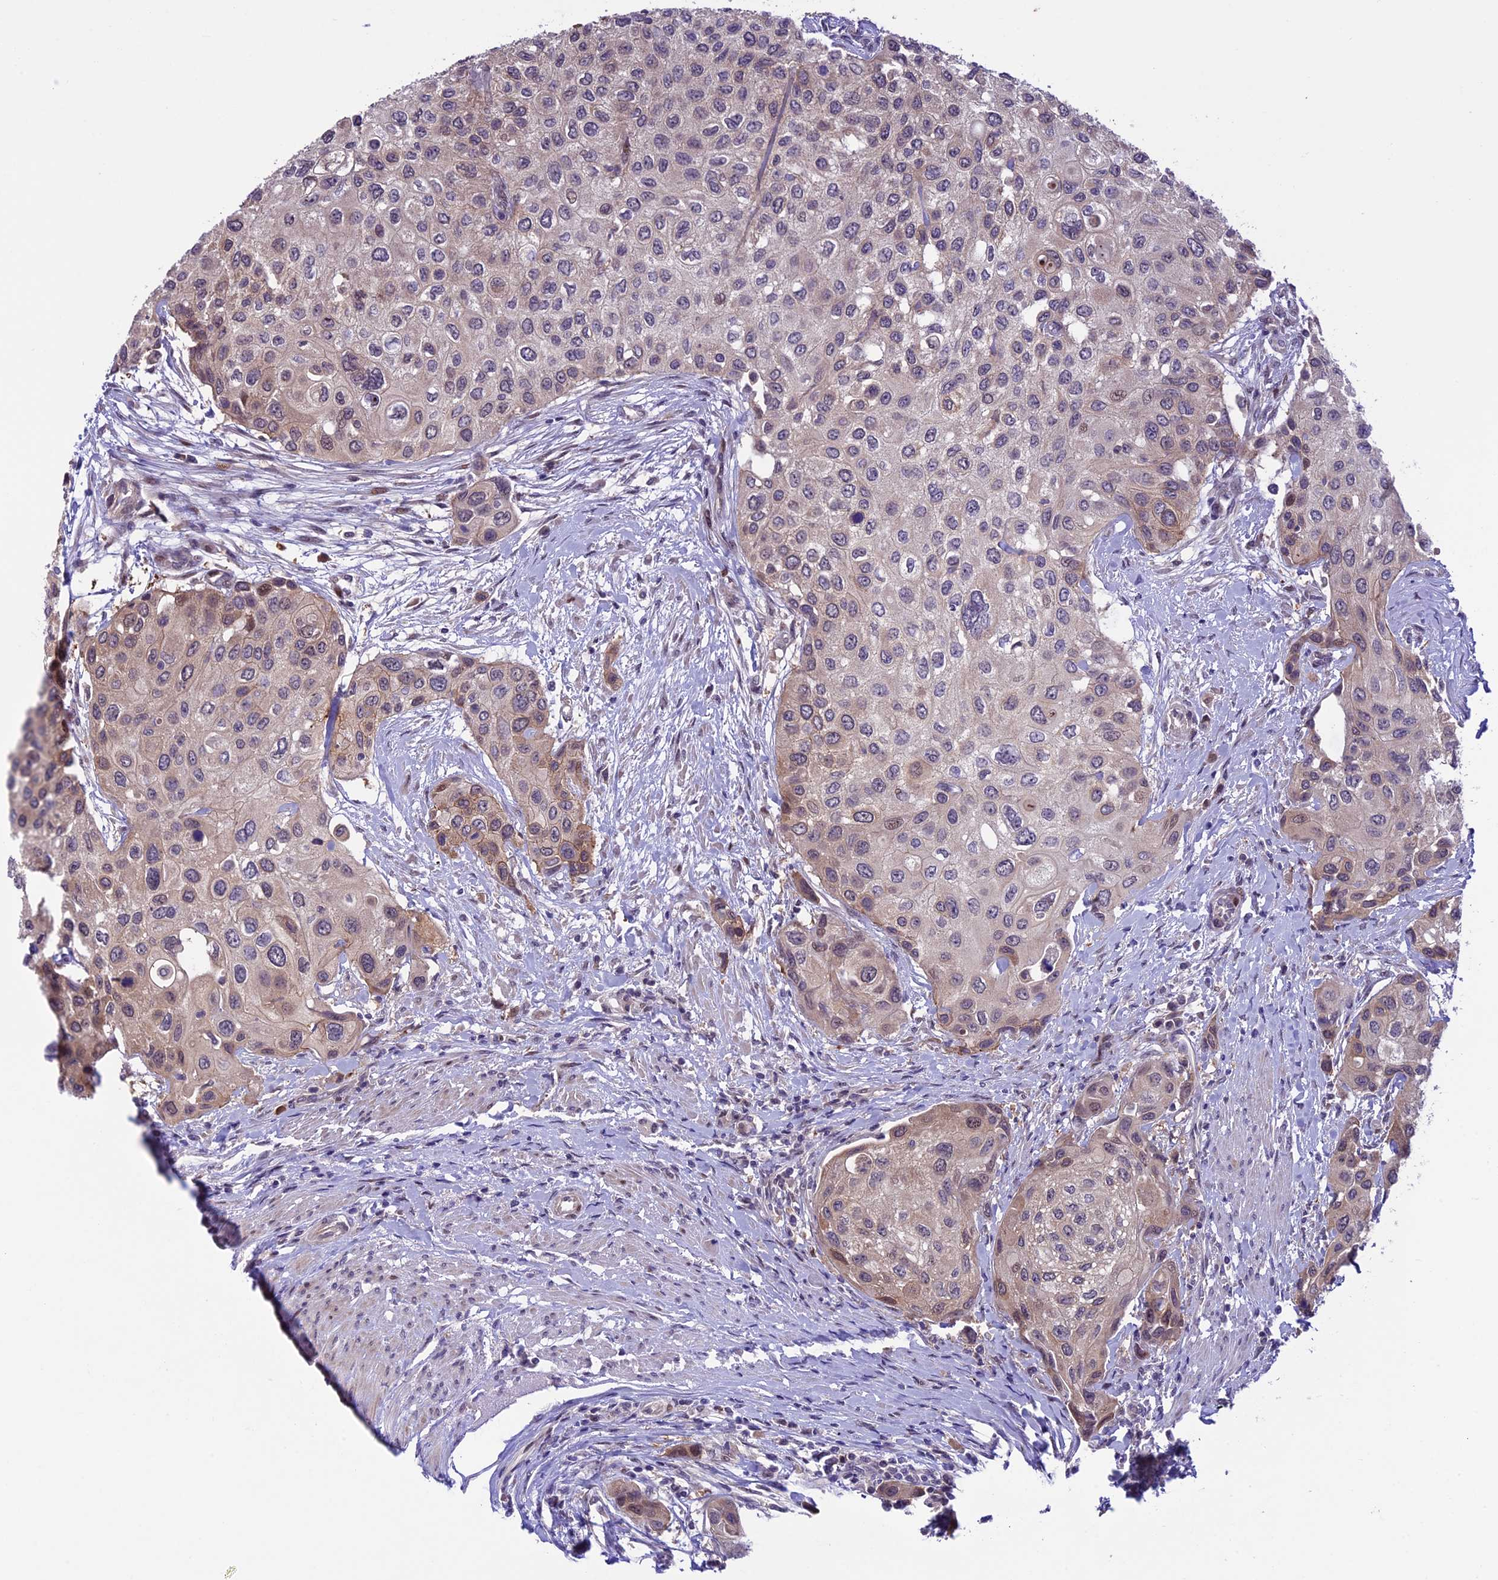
{"staining": {"intensity": "weak", "quantity": "<25%", "location": "cytoplasmic/membranous,nuclear"}, "tissue": "urothelial cancer", "cell_type": "Tumor cells", "image_type": "cancer", "snomed": [{"axis": "morphology", "description": "Normal tissue, NOS"}, {"axis": "morphology", "description": "Urothelial carcinoma, High grade"}, {"axis": "topography", "description": "Vascular tissue"}, {"axis": "topography", "description": "Urinary bladder"}], "caption": "Tumor cells are negative for brown protein staining in urothelial cancer.", "gene": "XKR7", "patient": {"sex": "female", "age": 56}}